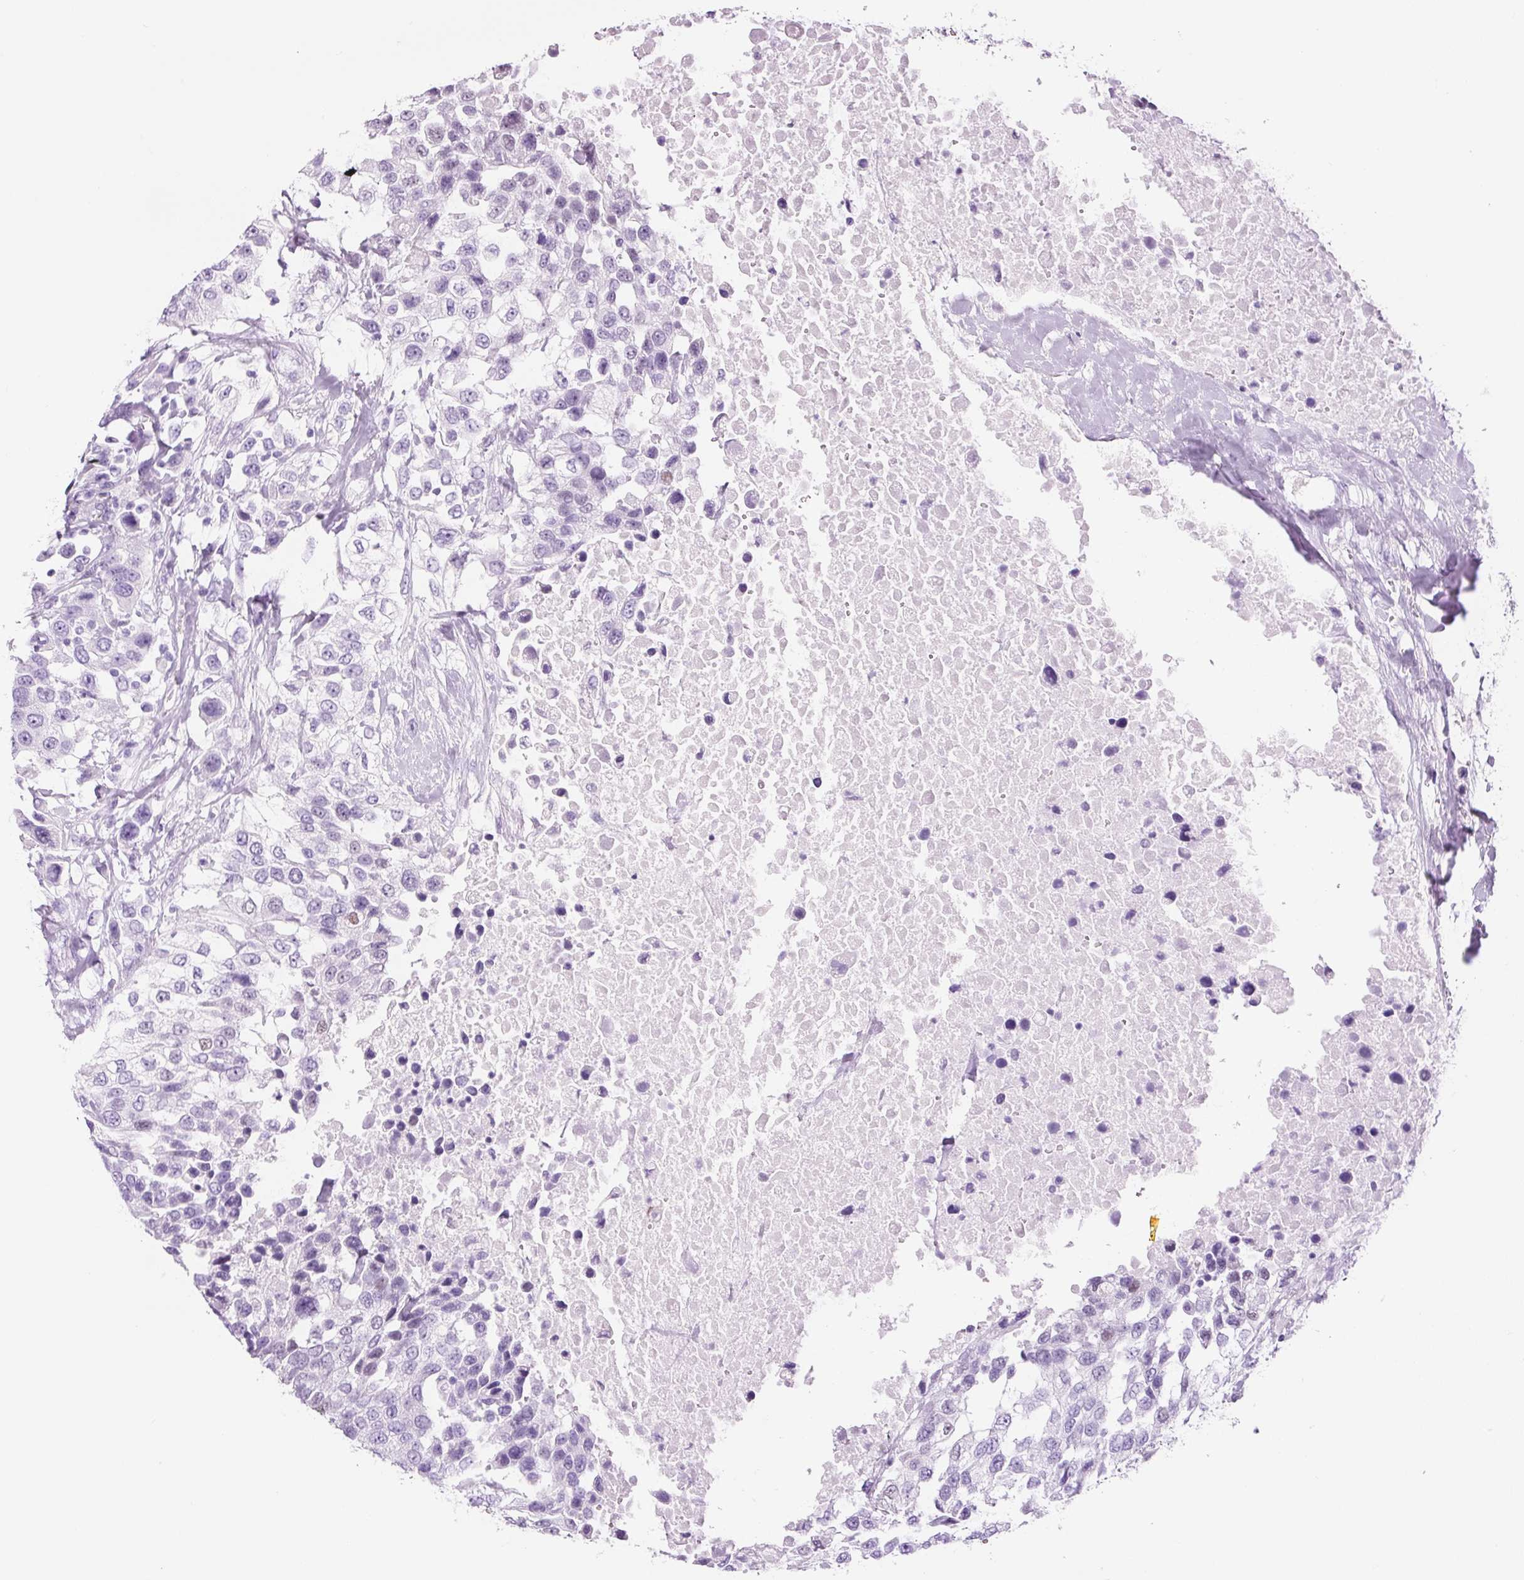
{"staining": {"intensity": "negative", "quantity": "none", "location": "none"}, "tissue": "urothelial cancer", "cell_type": "Tumor cells", "image_type": "cancer", "snomed": [{"axis": "morphology", "description": "Urothelial carcinoma, High grade"}, {"axis": "topography", "description": "Urinary bladder"}], "caption": "Immunohistochemical staining of human urothelial carcinoma (high-grade) shows no significant positivity in tumor cells.", "gene": "ADSS1", "patient": {"sex": "female", "age": 80}}